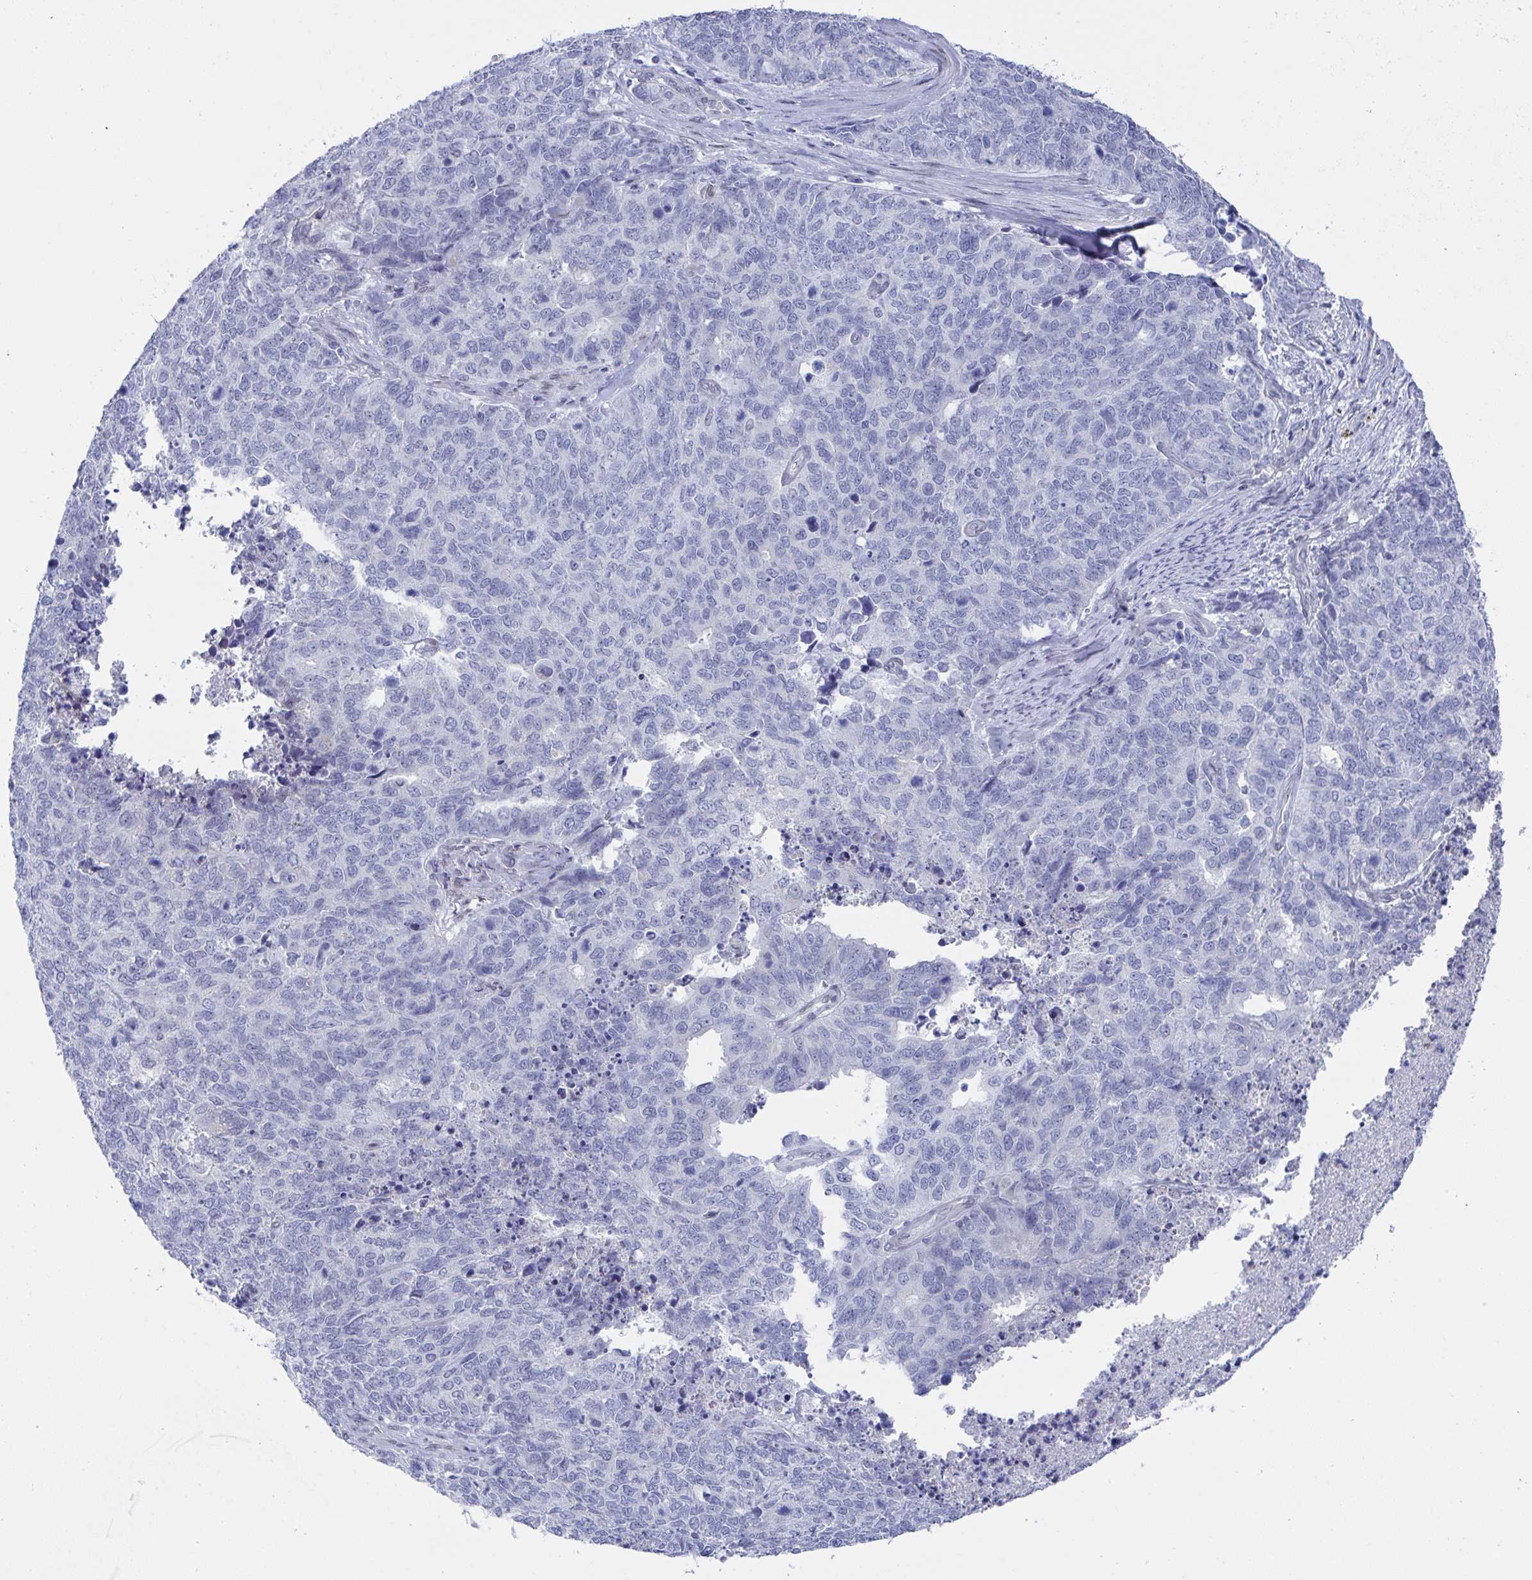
{"staining": {"intensity": "negative", "quantity": "none", "location": "none"}, "tissue": "cervical cancer", "cell_type": "Tumor cells", "image_type": "cancer", "snomed": [{"axis": "morphology", "description": "Adenocarcinoma, NOS"}, {"axis": "topography", "description": "Cervix"}], "caption": "Tumor cells show no significant expression in cervical cancer. Nuclei are stained in blue.", "gene": "MFSD4A", "patient": {"sex": "female", "age": 63}}